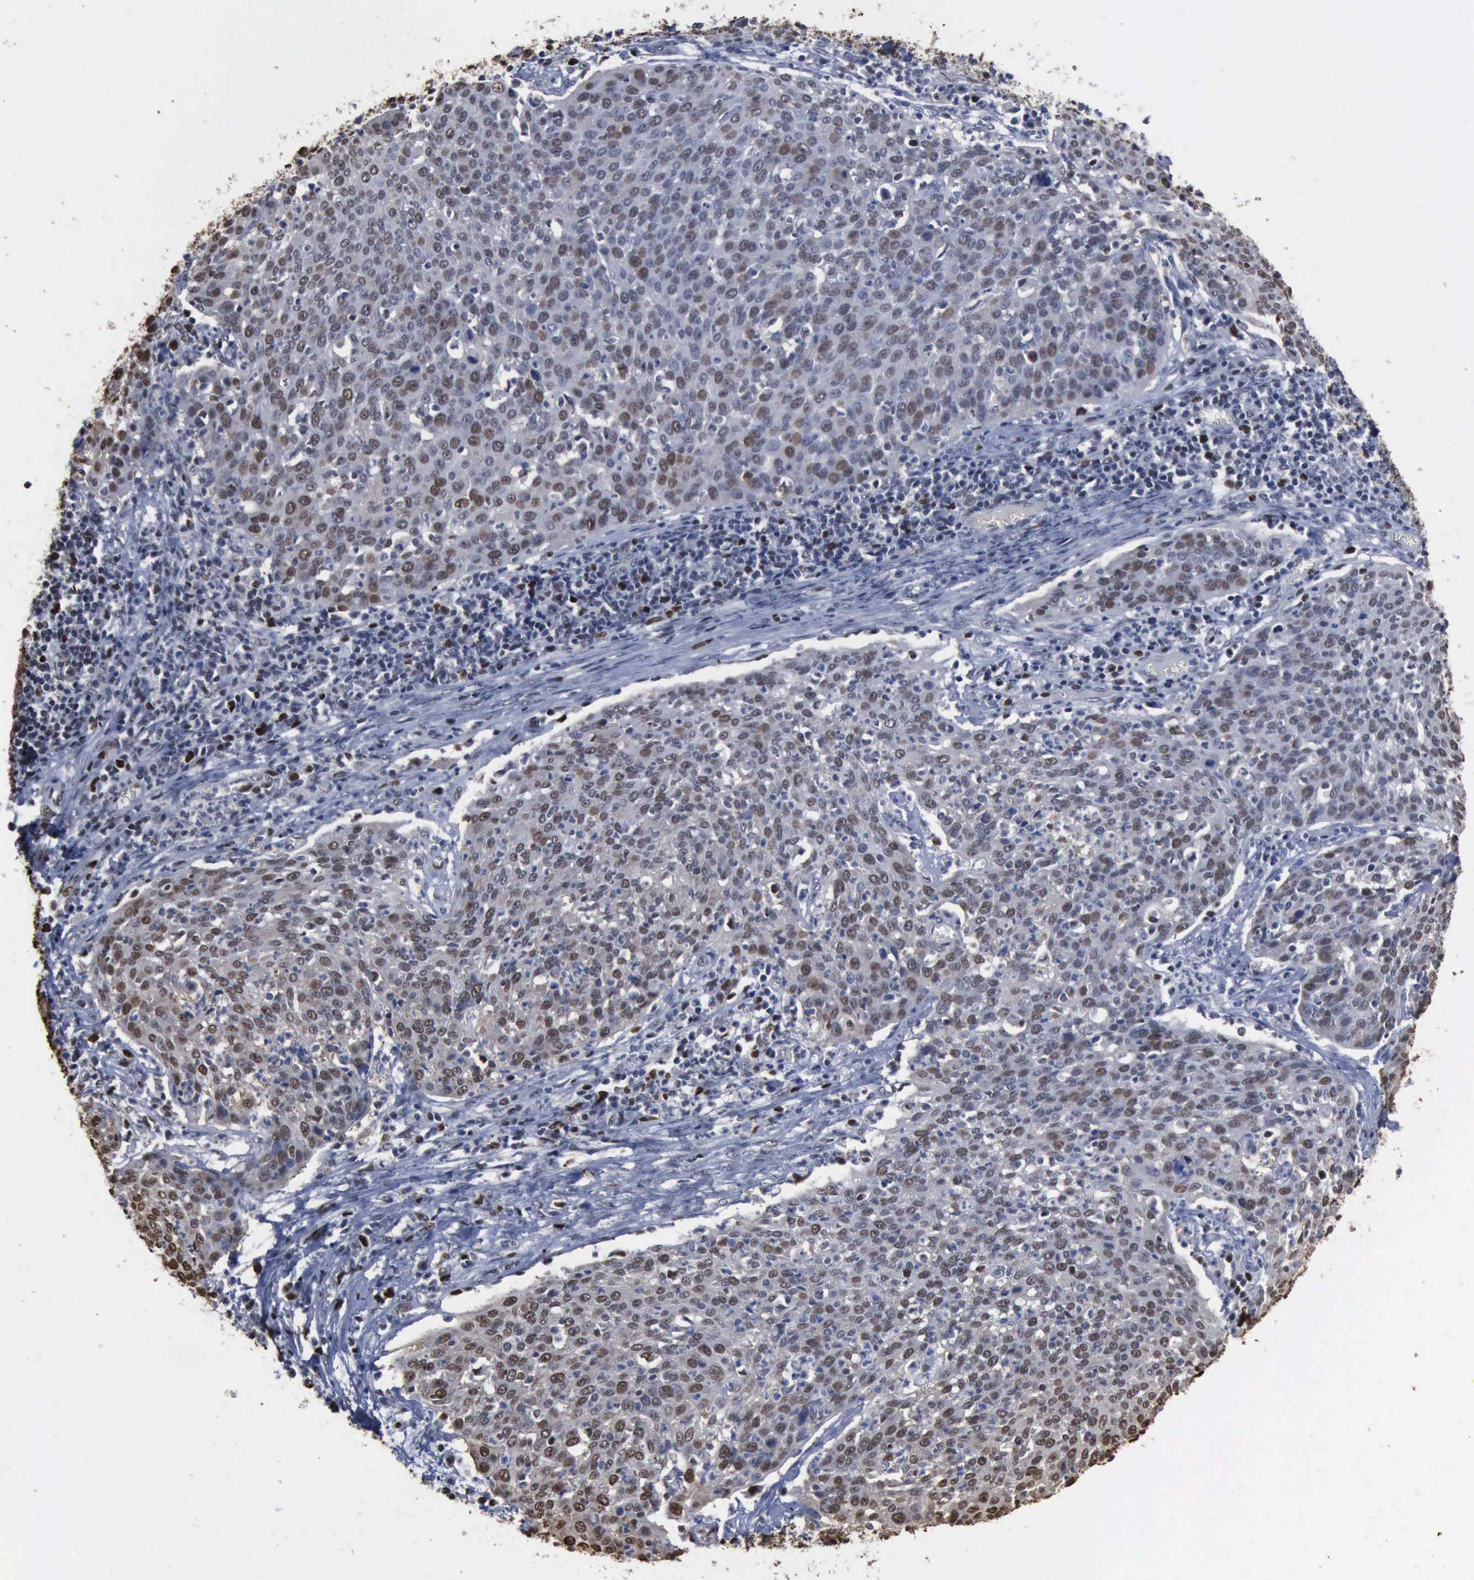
{"staining": {"intensity": "weak", "quantity": "25%-75%", "location": "nuclear"}, "tissue": "cervical cancer", "cell_type": "Tumor cells", "image_type": "cancer", "snomed": [{"axis": "morphology", "description": "Squamous cell carcinoma, NOS"}, {"axis": "topography", "description": "Cervix"}], "caption": "Cervical cancer tissue shows weak nuclear staining in approximately 25%-75% of tumor cells, visualized by immunohistochemistry.", "gene": "PCNA", "patient": {"sex": "female", "age": 38}}